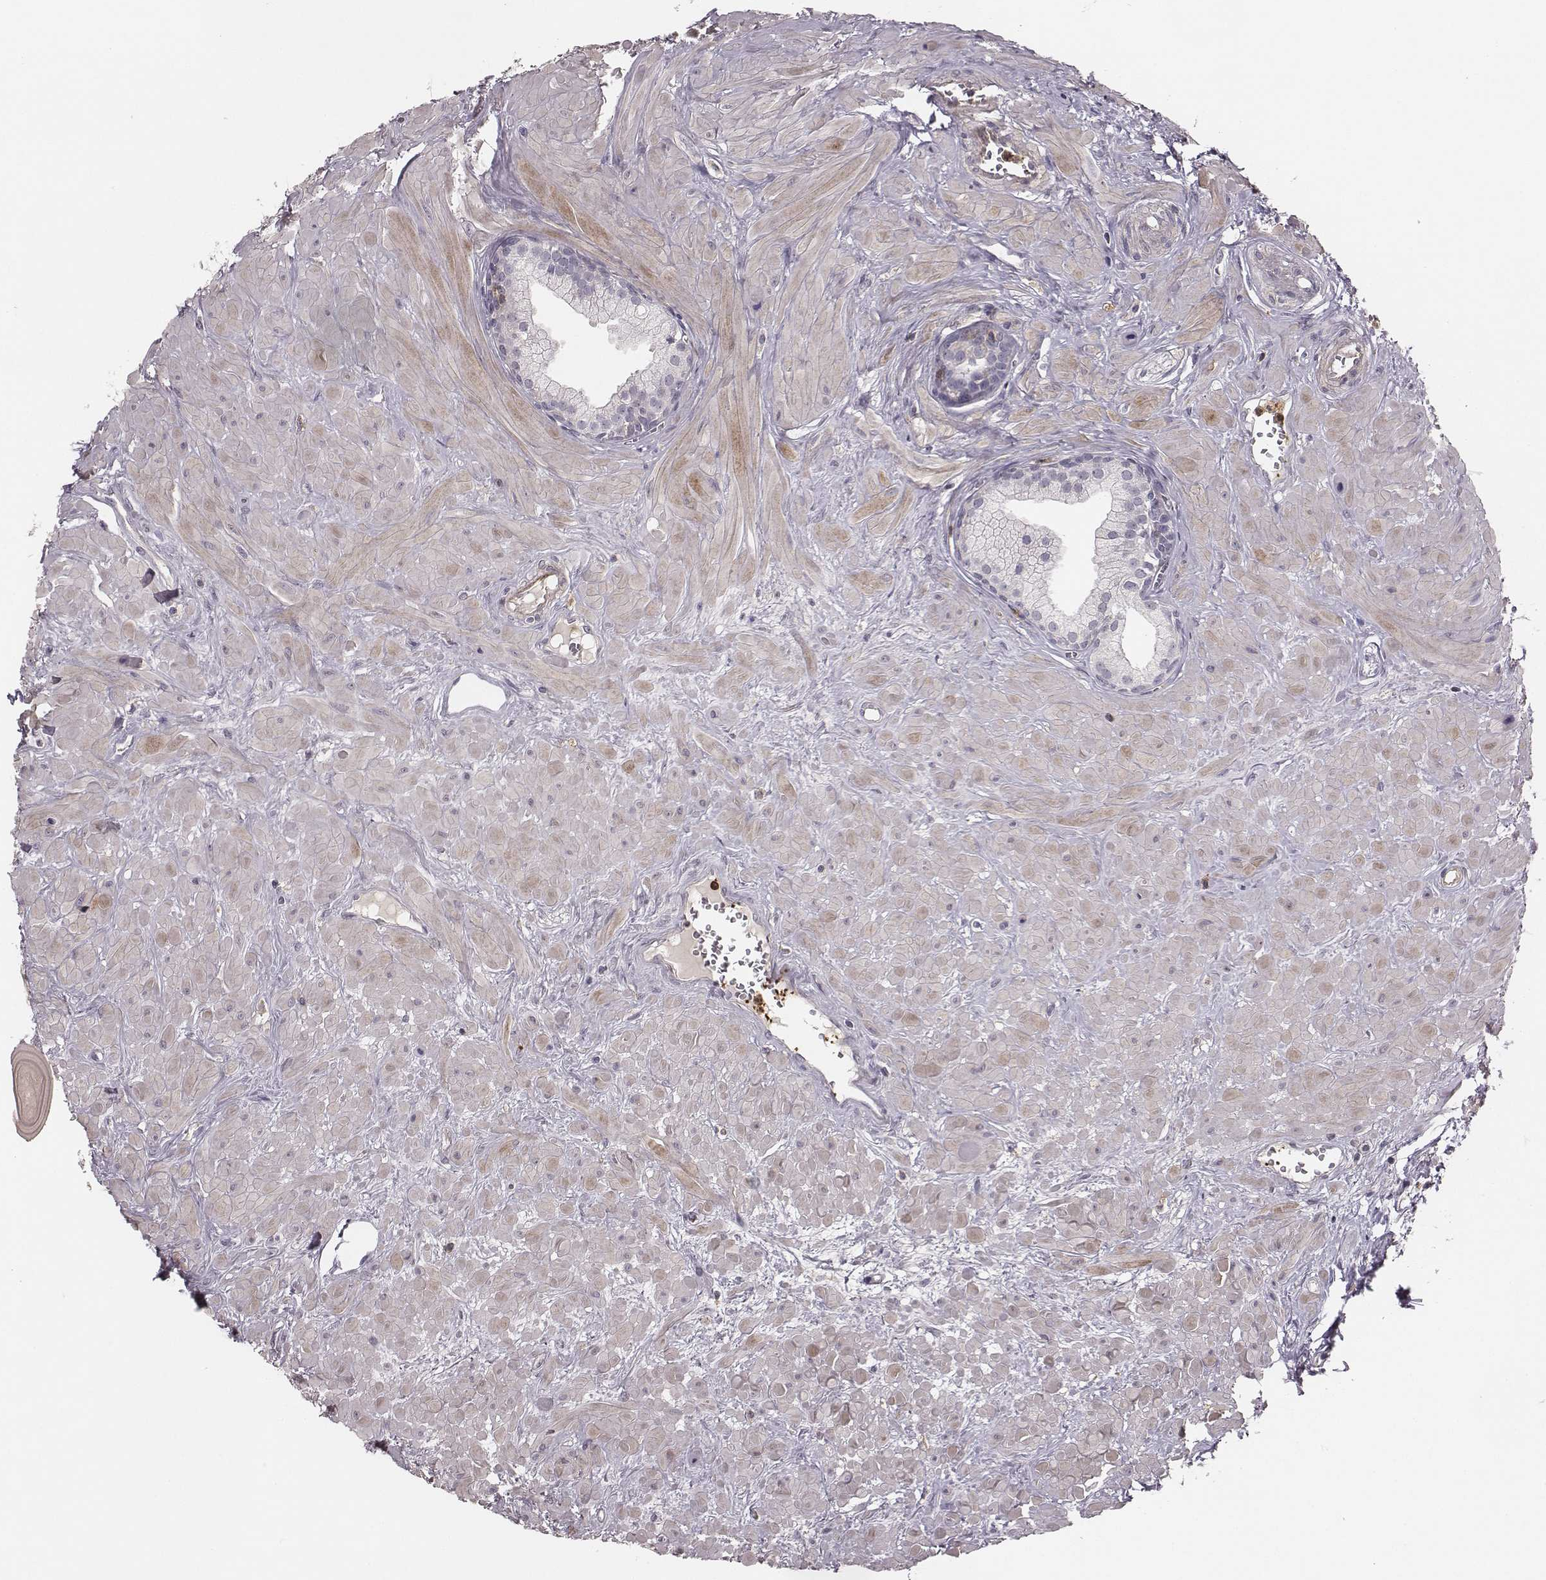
{"staining": {"intensity": "negative", "quantity": "none", "location": "none"}, "tissue": "prostate", "cell_type": "Glandular cells", "image_type": "normal", "snomed": [{"axis": "morphology", "description": "Normal tissue, NOS"}, {"axis": "topography", "description": "Prostate"}], "caption": "Glandular cells are negative for protein expression in normal human prostate. Nuclei are stained in blue.", "gene": "ZYX", "patient": {"sex": "male", "age": 48}}